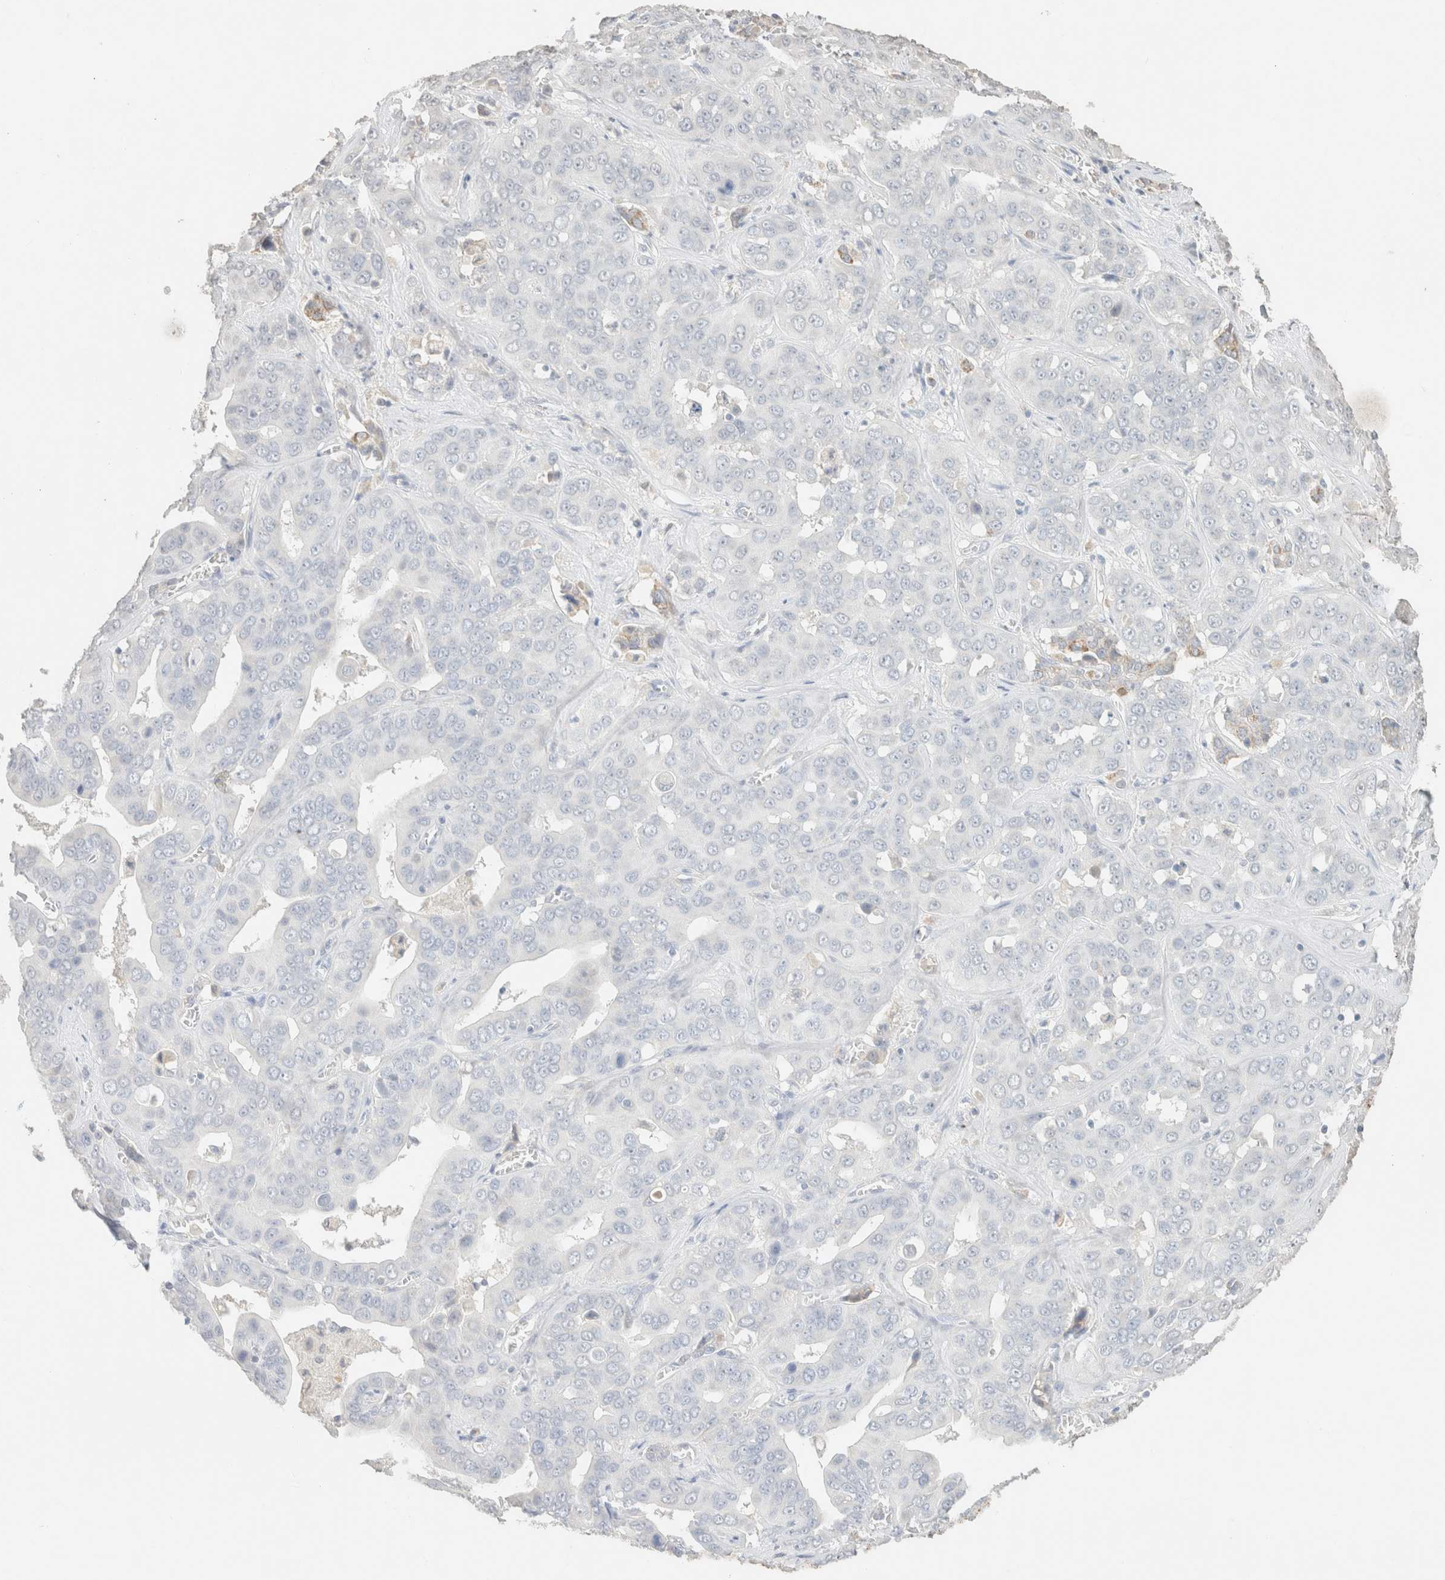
{"staining": {"intensity": "negative", "quantity": "none", "location": "none"}, "tissue": "liver cancer", "cell_type": "Tumor cells", "image_type": "cancer", "snomed": [{"axis": "morphology", "description": "Cholangiocarcinoma"}, {"axis": "topography", "description": "Liver"}], "caption": "High magnification brightfield microscopy of liver cancer (cholangiocarcinoma) stained with DAB (brown) and counterstained with hematoxylin (blue): tumor cells show no significant staining.", "gene": "CPA1", "patient": {"sex": "female", "age": 52}}